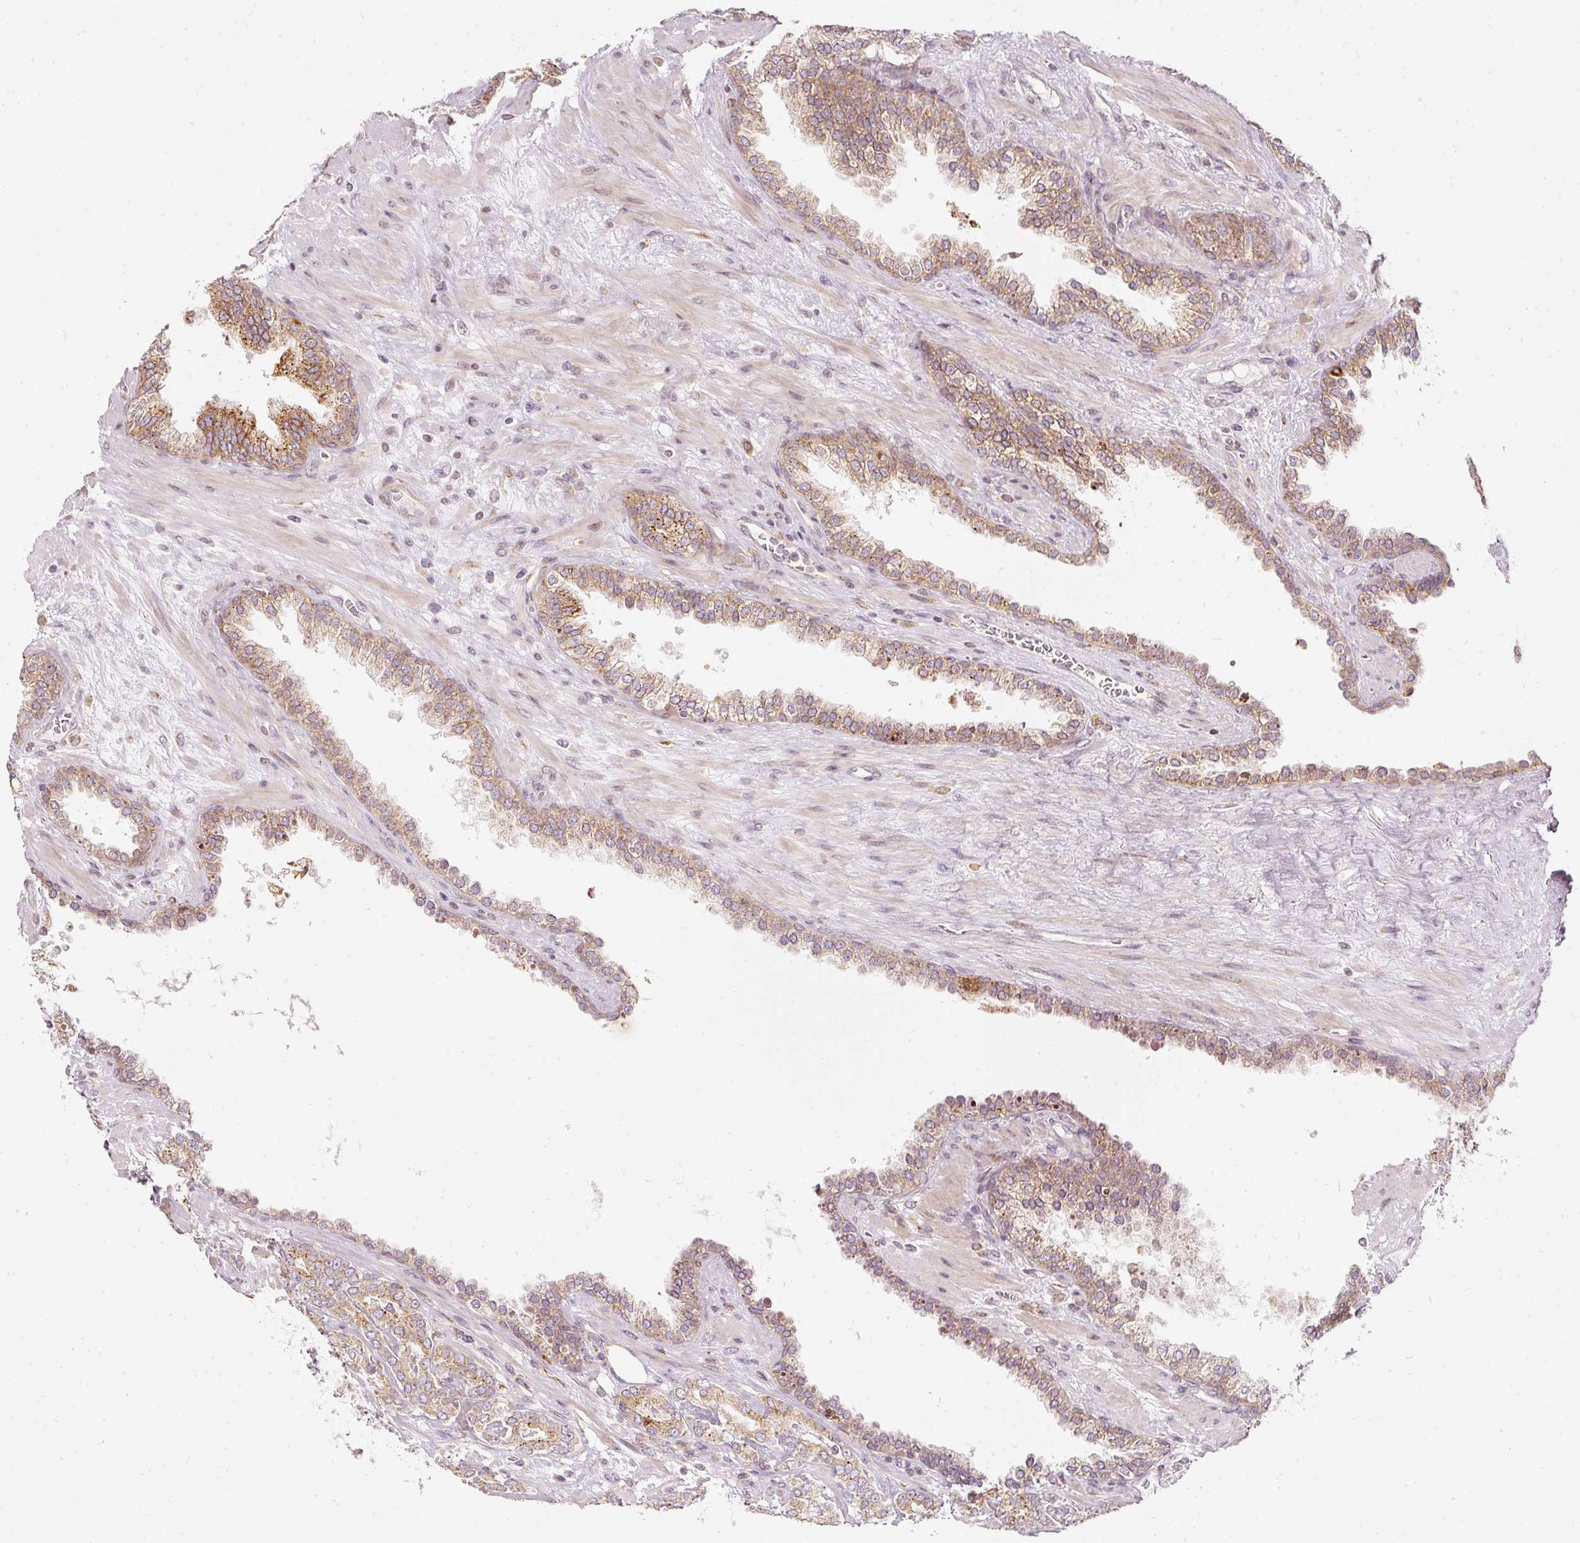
{"staining": {"intensity": "moderate", "quantity": ">75%", "location": "cytoplasmic/membranous"}, "tissue": "prostate cancer", "cell_type": "Tumor cells", "image_type": "cancer", "snomed": [{"axis": "morphology", "description": "Adenocarcinoma, High grade"}, {"axis": "topography", "description": "Prostate"}], "caption": "A brown stain highlights moderate cytoplasmic/membranous expression of a protein in prostate cancer tumor cells.", "gene": "SNAPC5", "patient": {"sex": "male", "age": 71}}